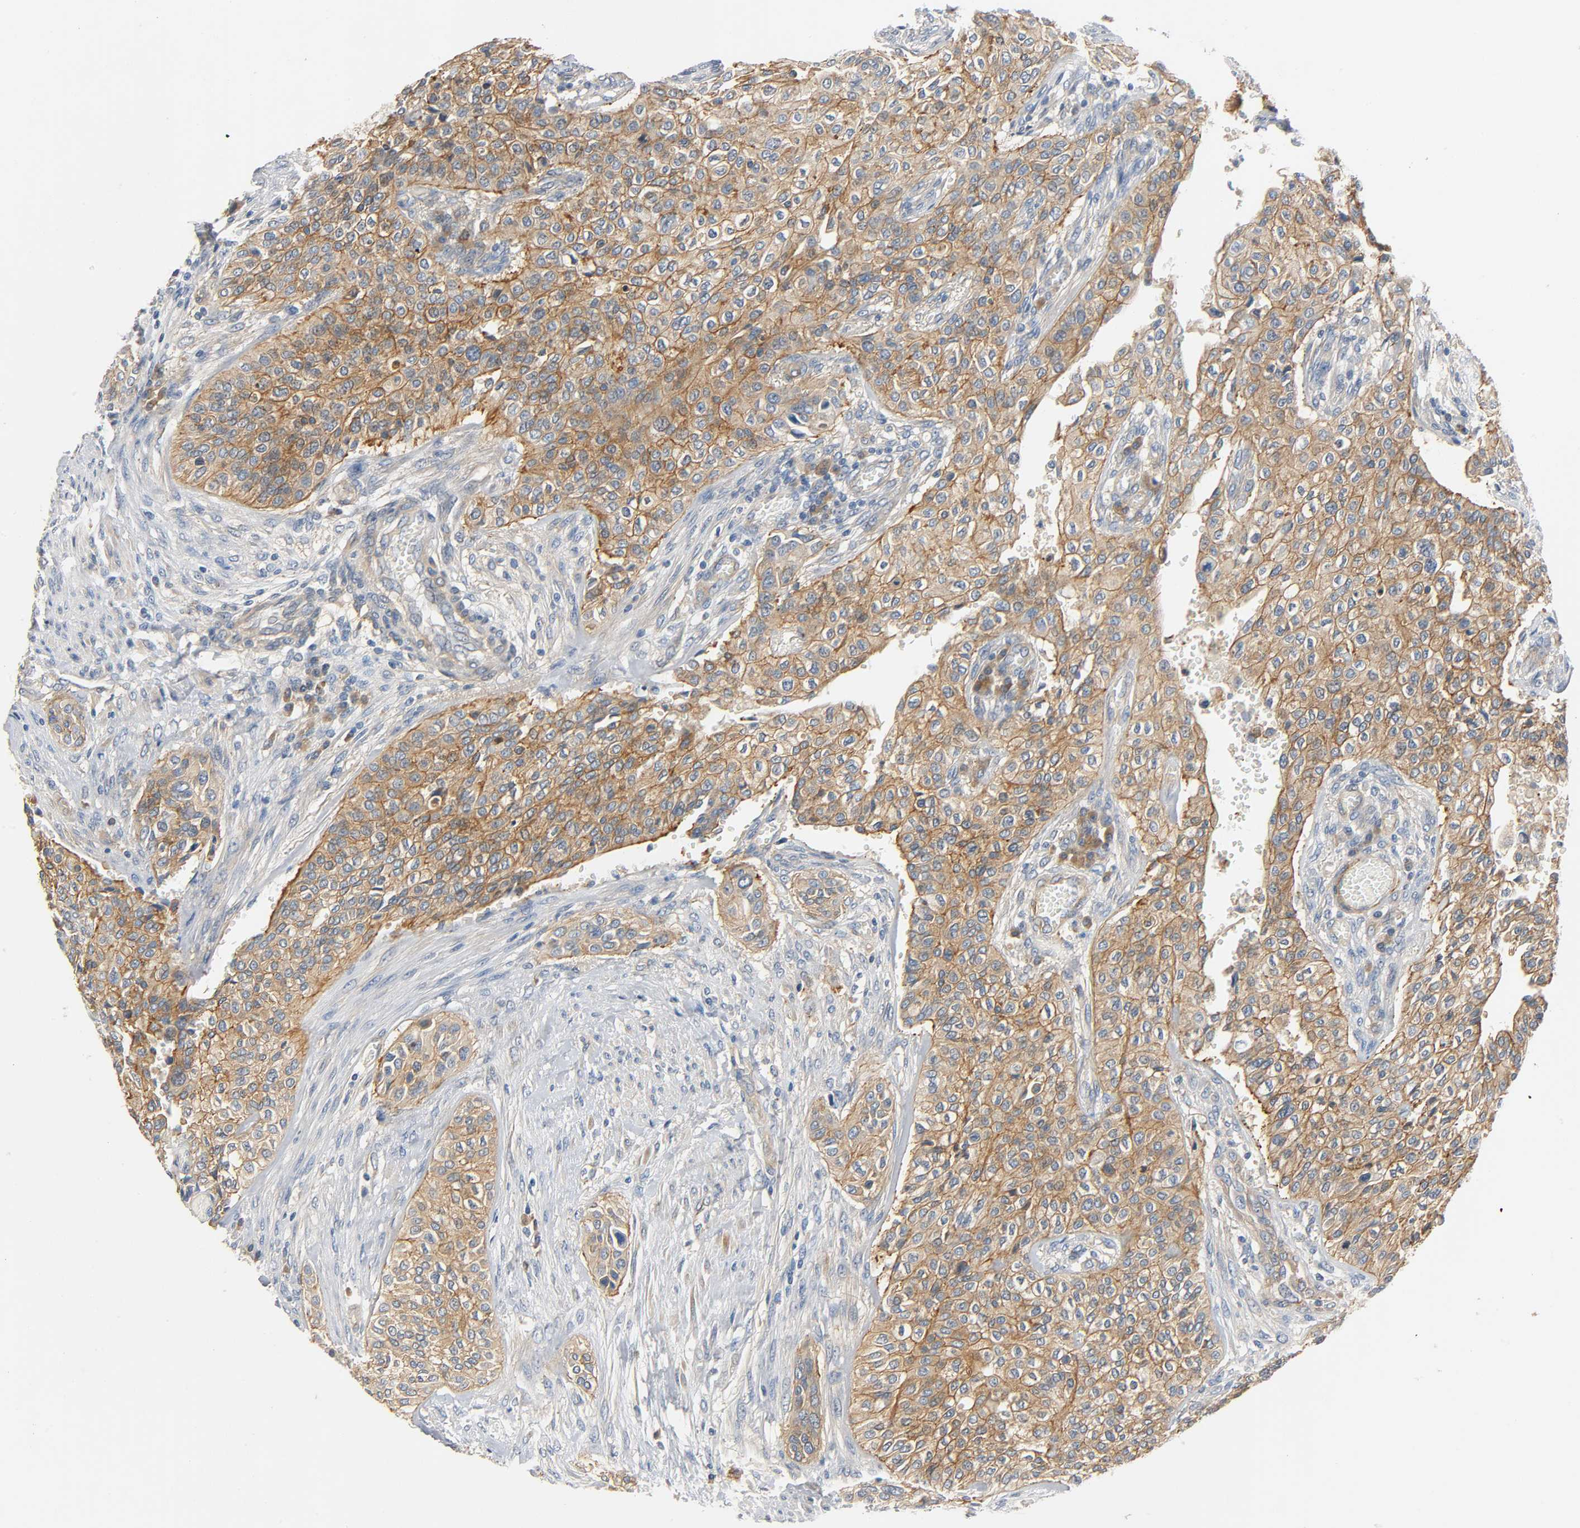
{"staining": {"intensity": "strong", "quantity": ">75%", "location": "cytoplasmic/membranous"}, "tissue": "urothelial cancer", "cell_type": "Tumor cells", "image_type": "cancer", "snomed": [{"axis": "morphology", "description": "Urothelial carcinoma, High grade"}, {"axis": "topography", "description": "Urinary bladder"}], "caption": "Immunohistochemistry (DAB) staining of human urothelial carcinoma (high-grade) displays strong cytoplasmic/membranous protein positivity in about >75% of tumor cells.", "gene": "ARPC1A", "patient": {"sex": "male", "age": 74}}